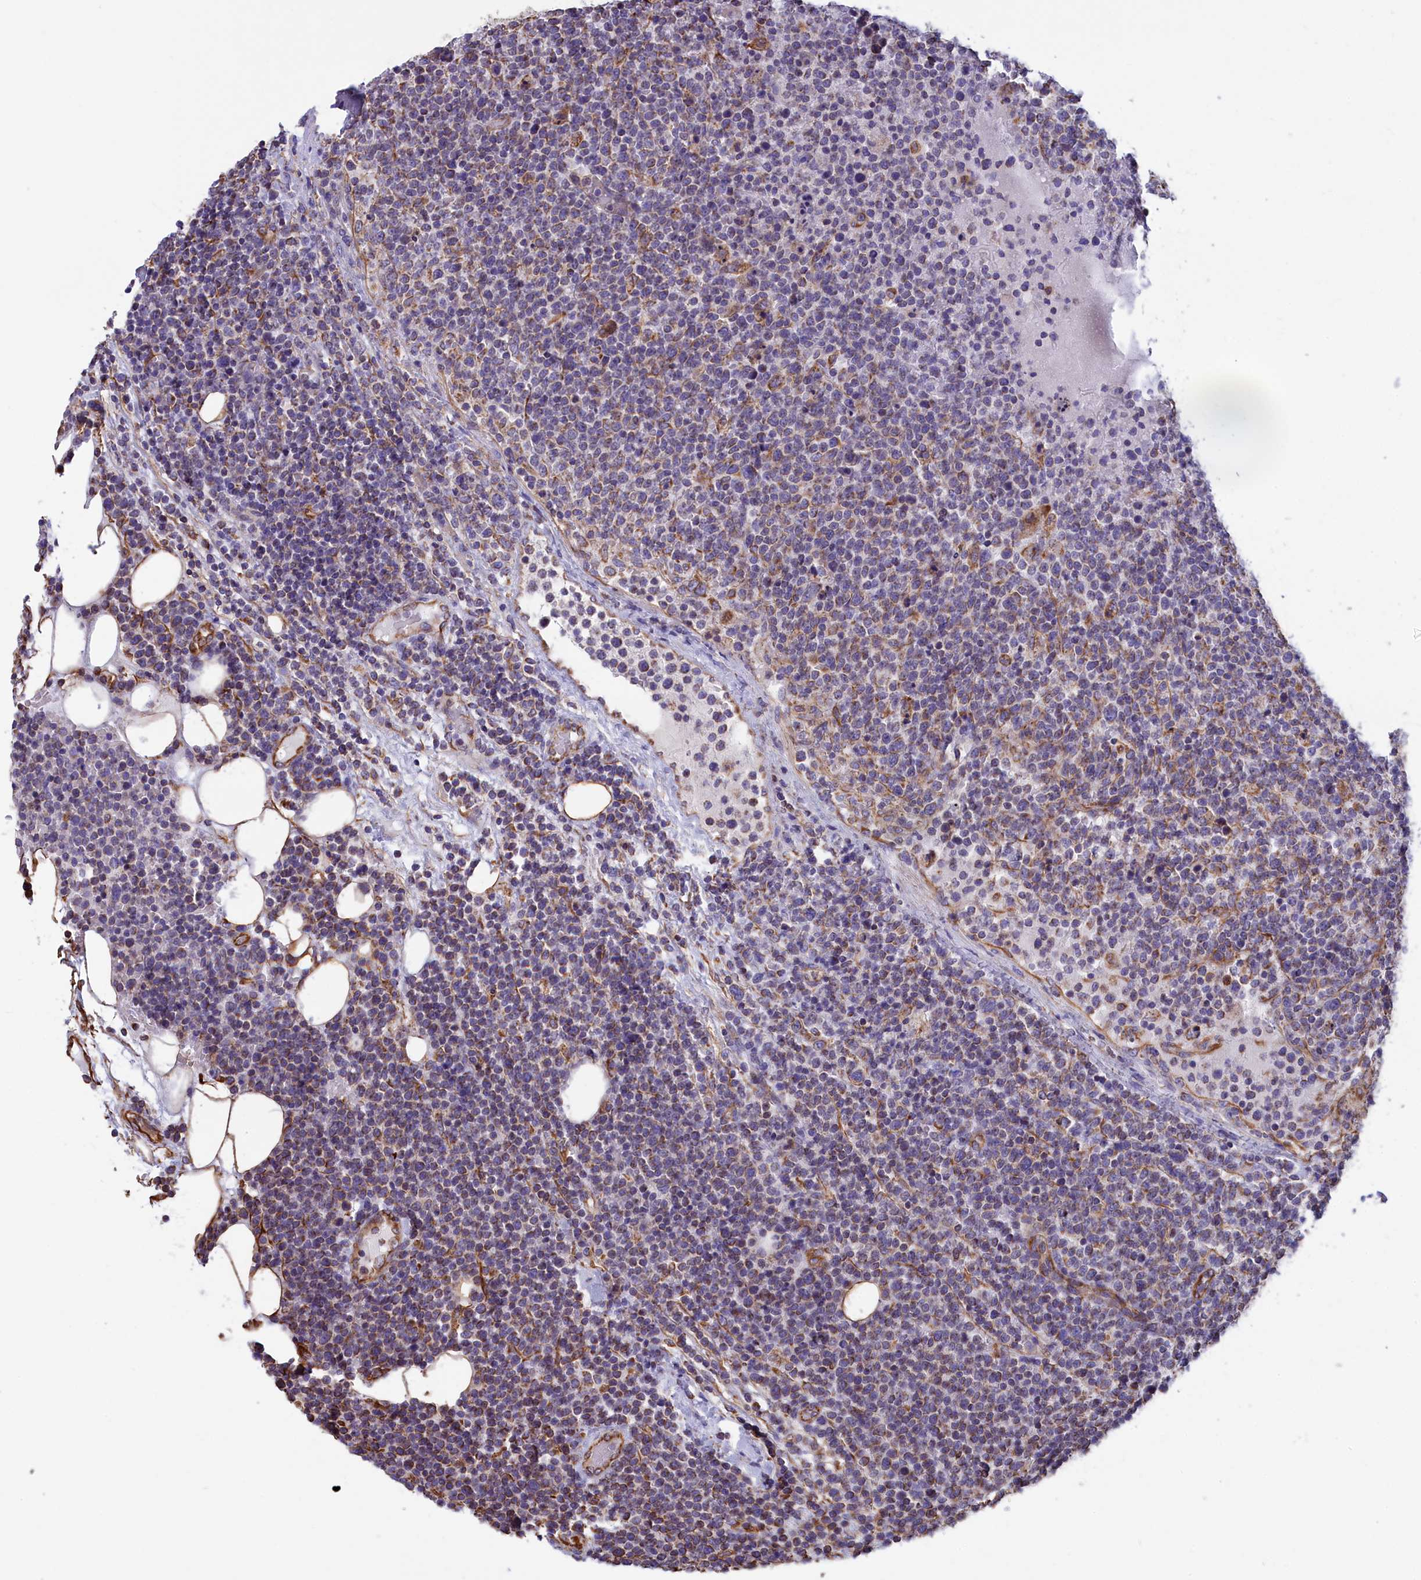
{"staining": {"intensity": "negative", "quantity": "none", "location": "none"}, "tissue": "lymphoma", "cell_type": "Tumor cells", "image_type": "cancer", "snomed": [{"axis": "morphology", "description": "Malignant lymphoma, non-Hodgkin's type, High grade"}, {"axis": "topography", "description": "Lymph node"}], "caption": "Image shows no significant protein expression in tumor cells of lymphoma.", "gene": "GATB", "patient": {"sex": "male", "age": 61}}